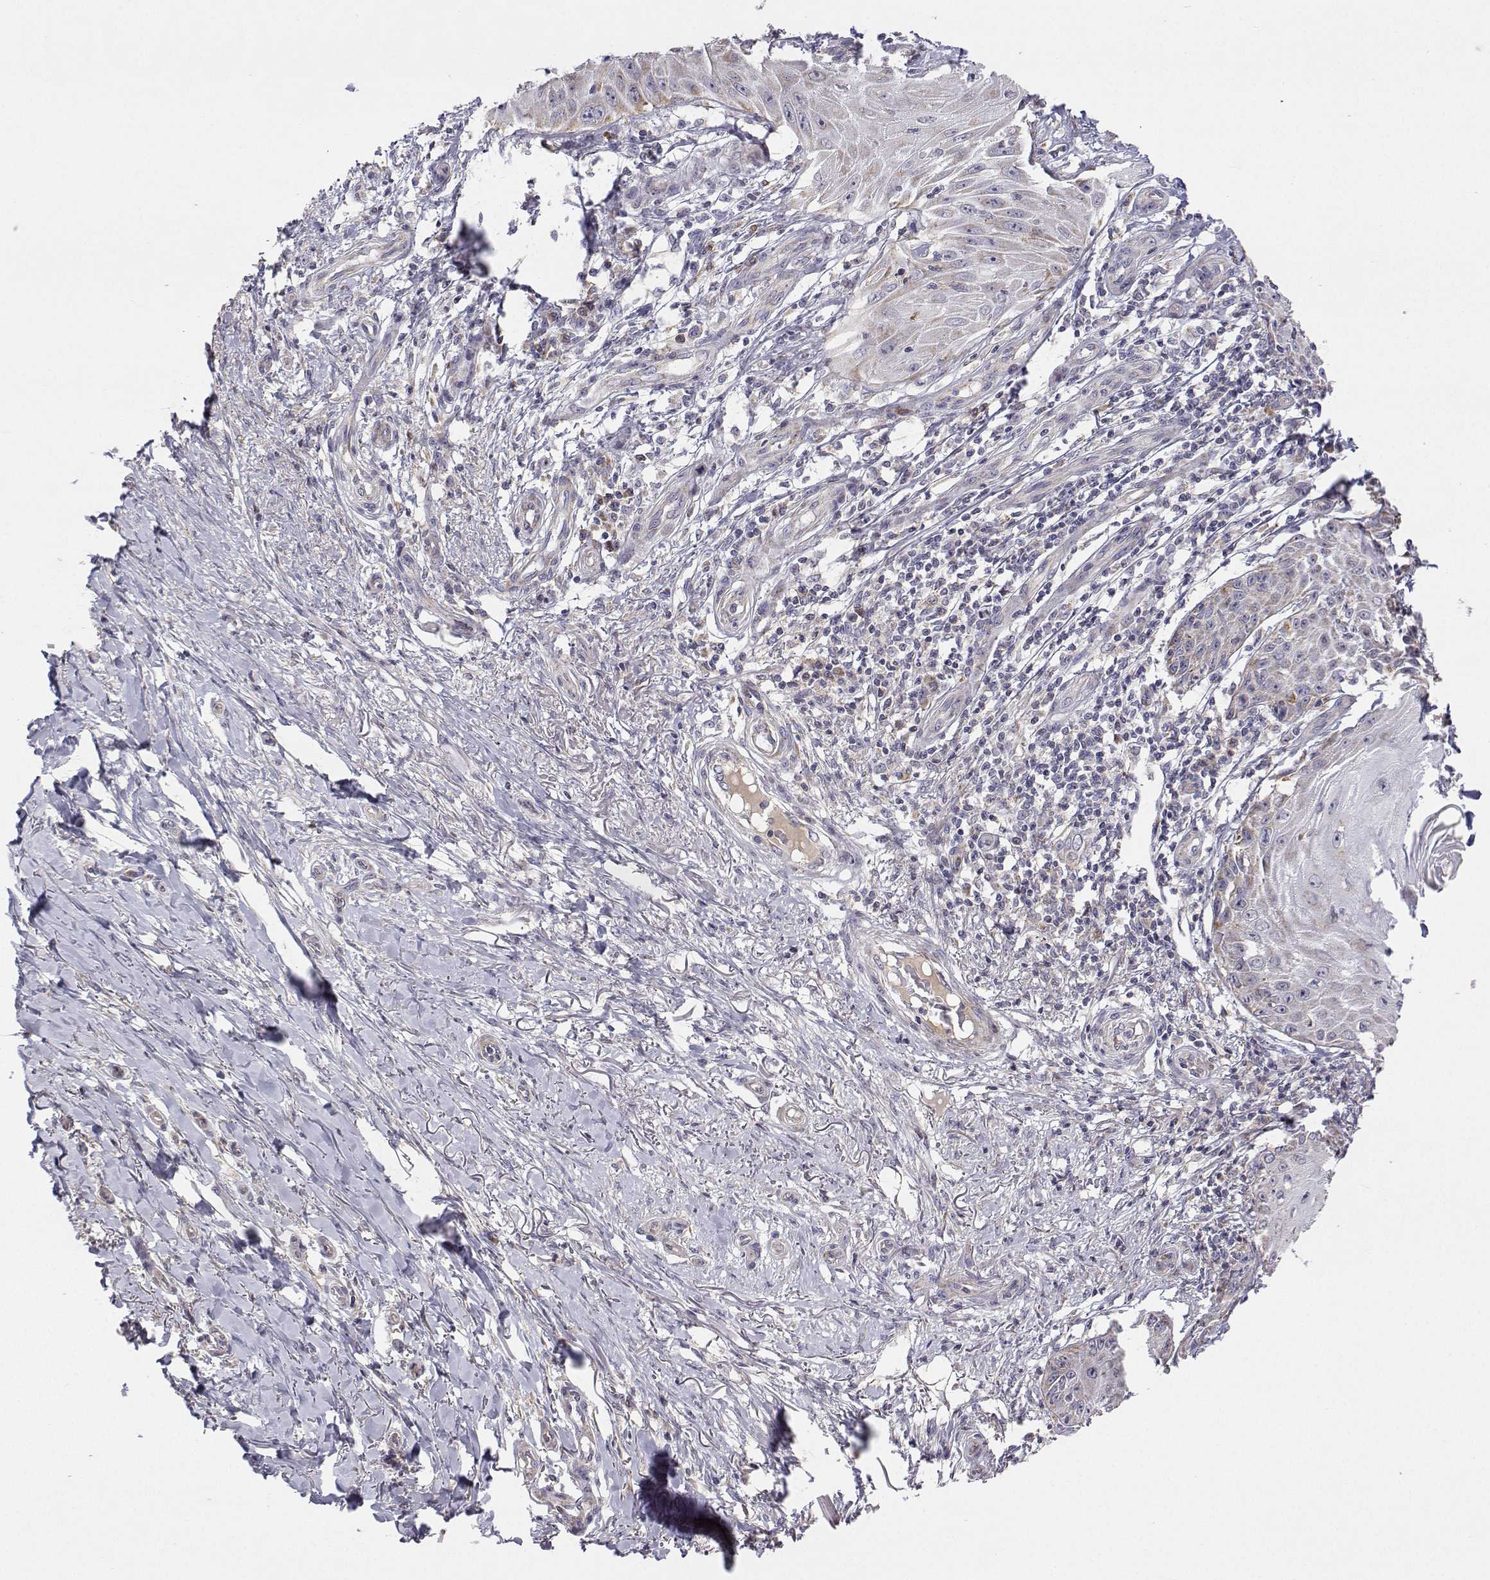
{"staining": {"intensity": "weak", "quantity": "<25%", "location": "cytoplasmic/membranous"}, "tissue": "skin cancer", "cell_type": "Tumor cells", "image_type": "cancer", "snomed": [{"axis": "morphology", "description": "Squamous cell carcinoma, NOS"}, {"axis": "topography", "description": "Skin"}], "caption": "Histopathology image shows no significant protein staining in tumor cells of skin cancer.", "gene": "MRPL3", "patient": {"sex": "female", "age": 77}}